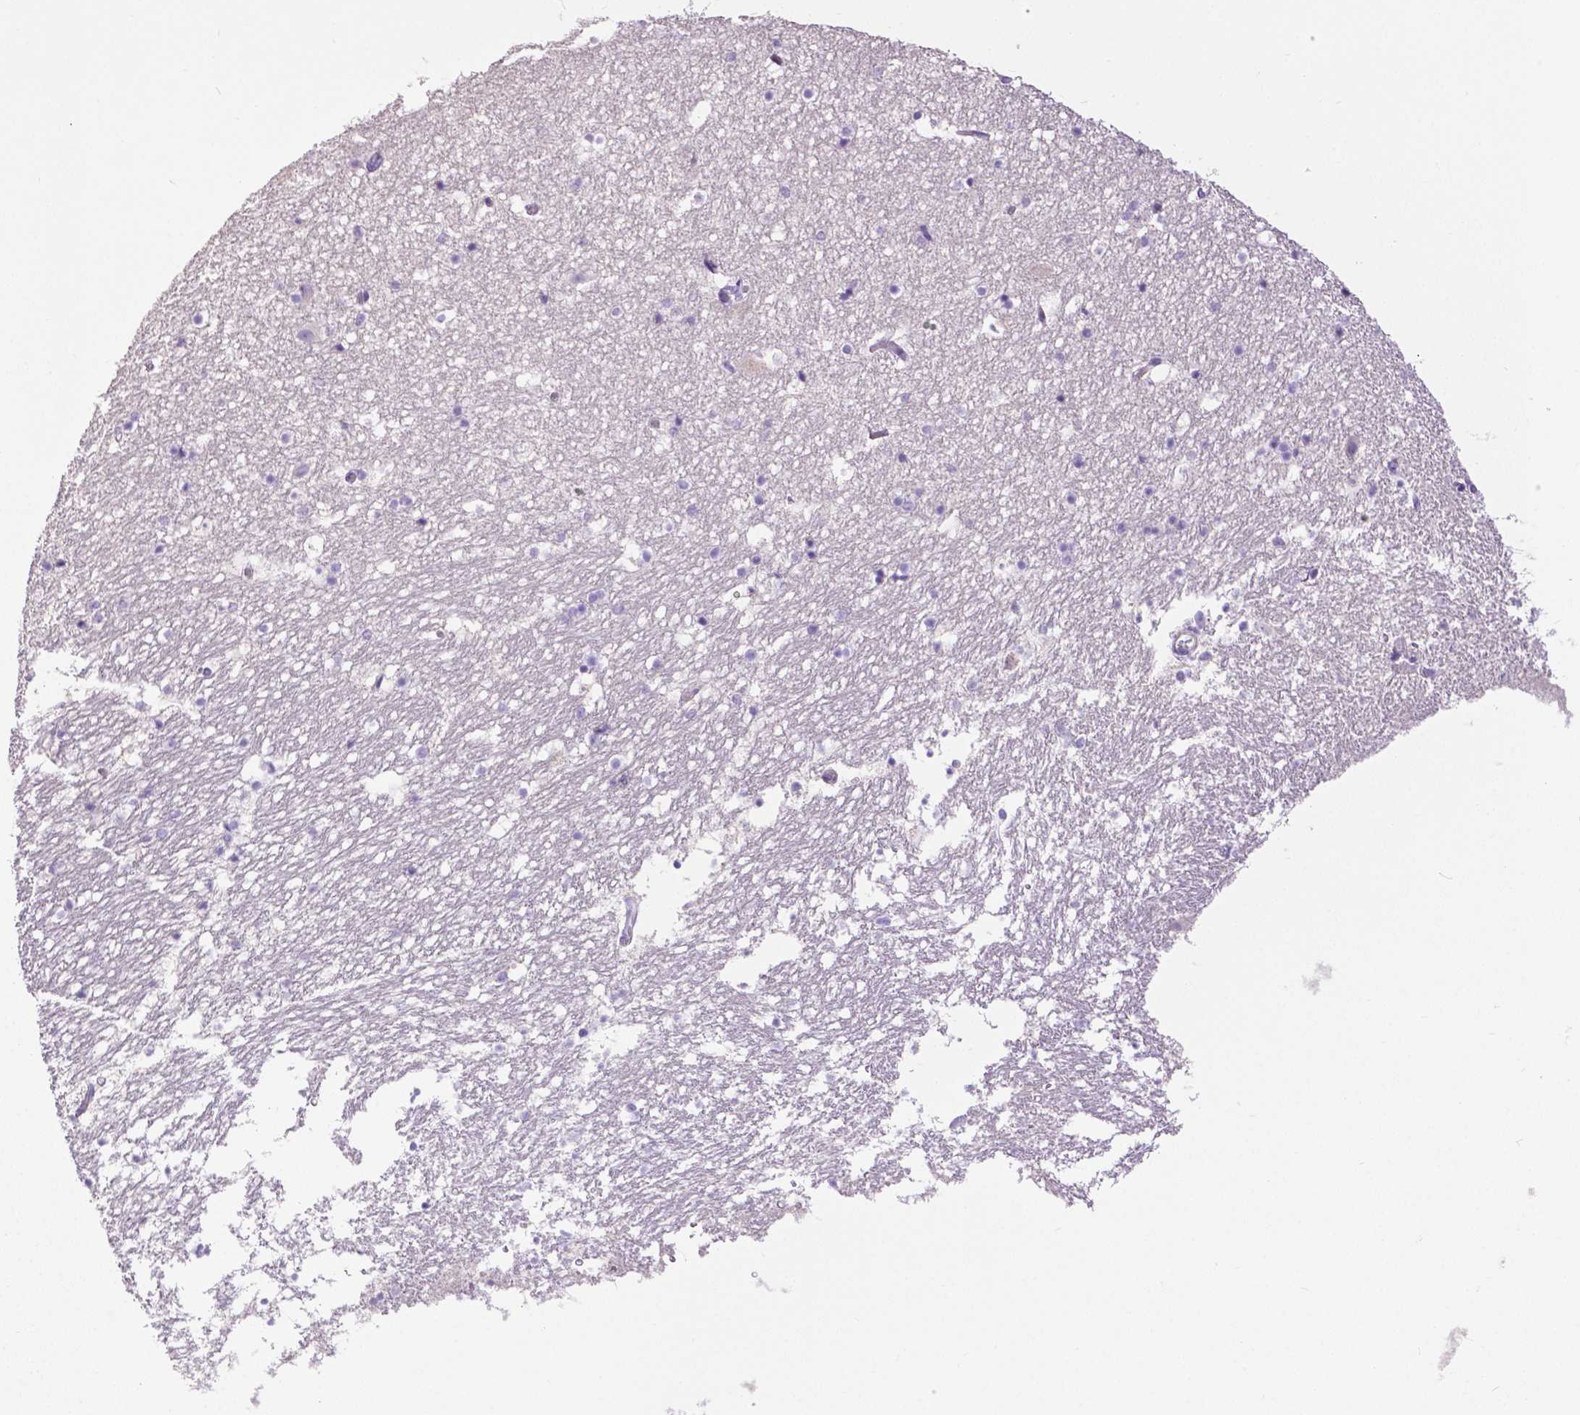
{"staining": {"intensity": "negative", "quantity": "none", "location": "none"}, "tissue": "hippocampus", "cell_type": "Glial cells", "image_type": "normal", "snomed": [{"axis": "morphology", "description": "Normal tissue, NOS"}, {"axis": "topography", "description": "Hippocampus"}], "caption": "Immunohistochemistry (IHC) image of normal human hippocampus stained for a protein (brown), which exhibits no expression in glial cells. Brightfield microscopy of IHC stained with DAB (brown) and hematoxylin (blue), captured at high magnification.", "gene": "MMP9", "patient": {"sex": "male", "age": 26}}